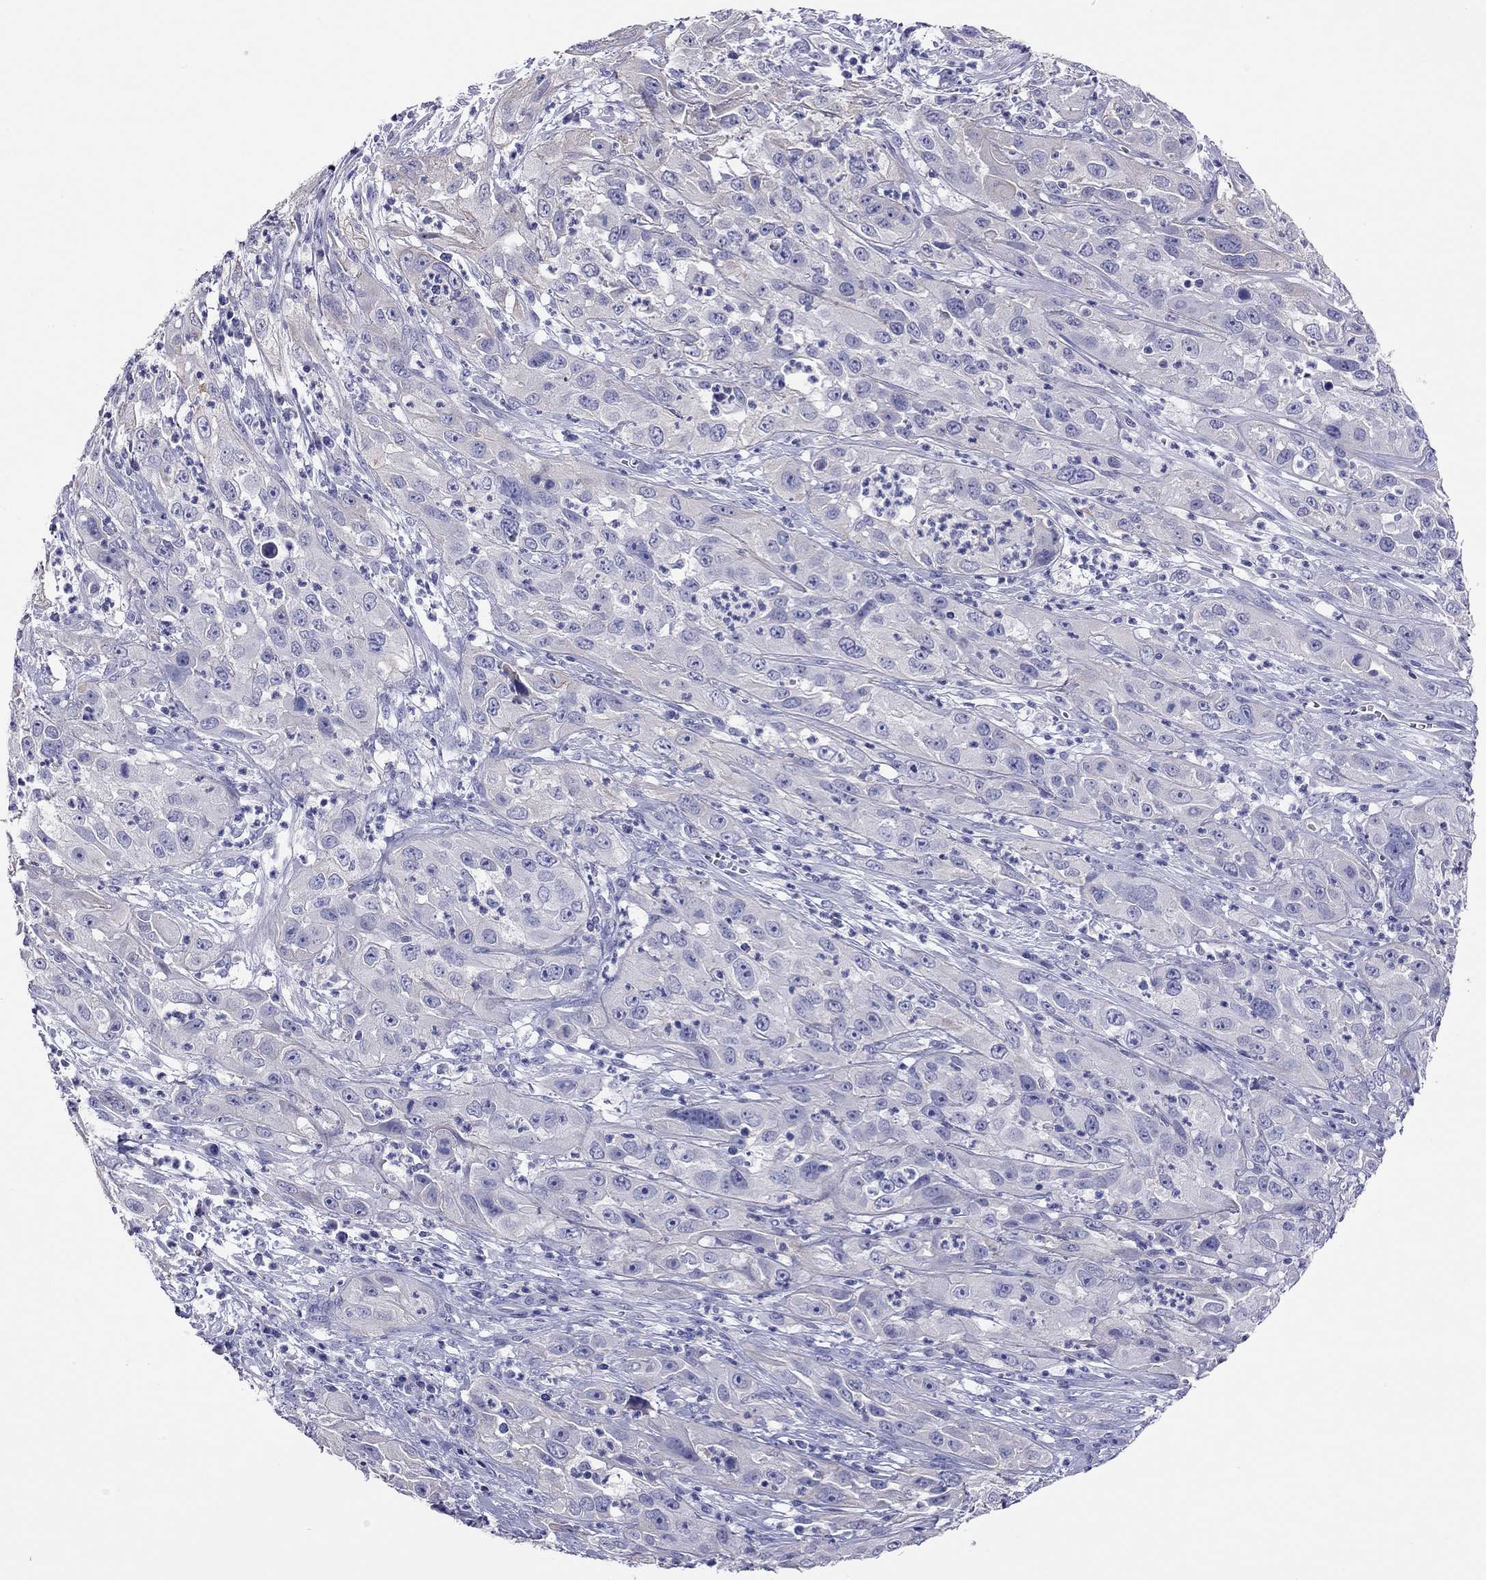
{"staining": {"intensity": "strong", "quantity": "<25%", "location": "cytoplasmic/membranous"}, "tissue": "cervical cancer", "cell_type": "Tumor cells", "image_type": "cancer", "snomed": [{"axis": "morphology", "description": "Squamous cell carcinoma, NOS"}, {"axis": "topography", "description": "Cervix"}], "caption": "A micrograph showing strong cytoplasmic/membranous staining in approximately <25% of tumor cells in cervical cancer (squamous cell carcinoma), as visualized by brown immunohistochemical staining.", "gene": "CAPNS2", "patient": {"sex": "female", "age": 32}}